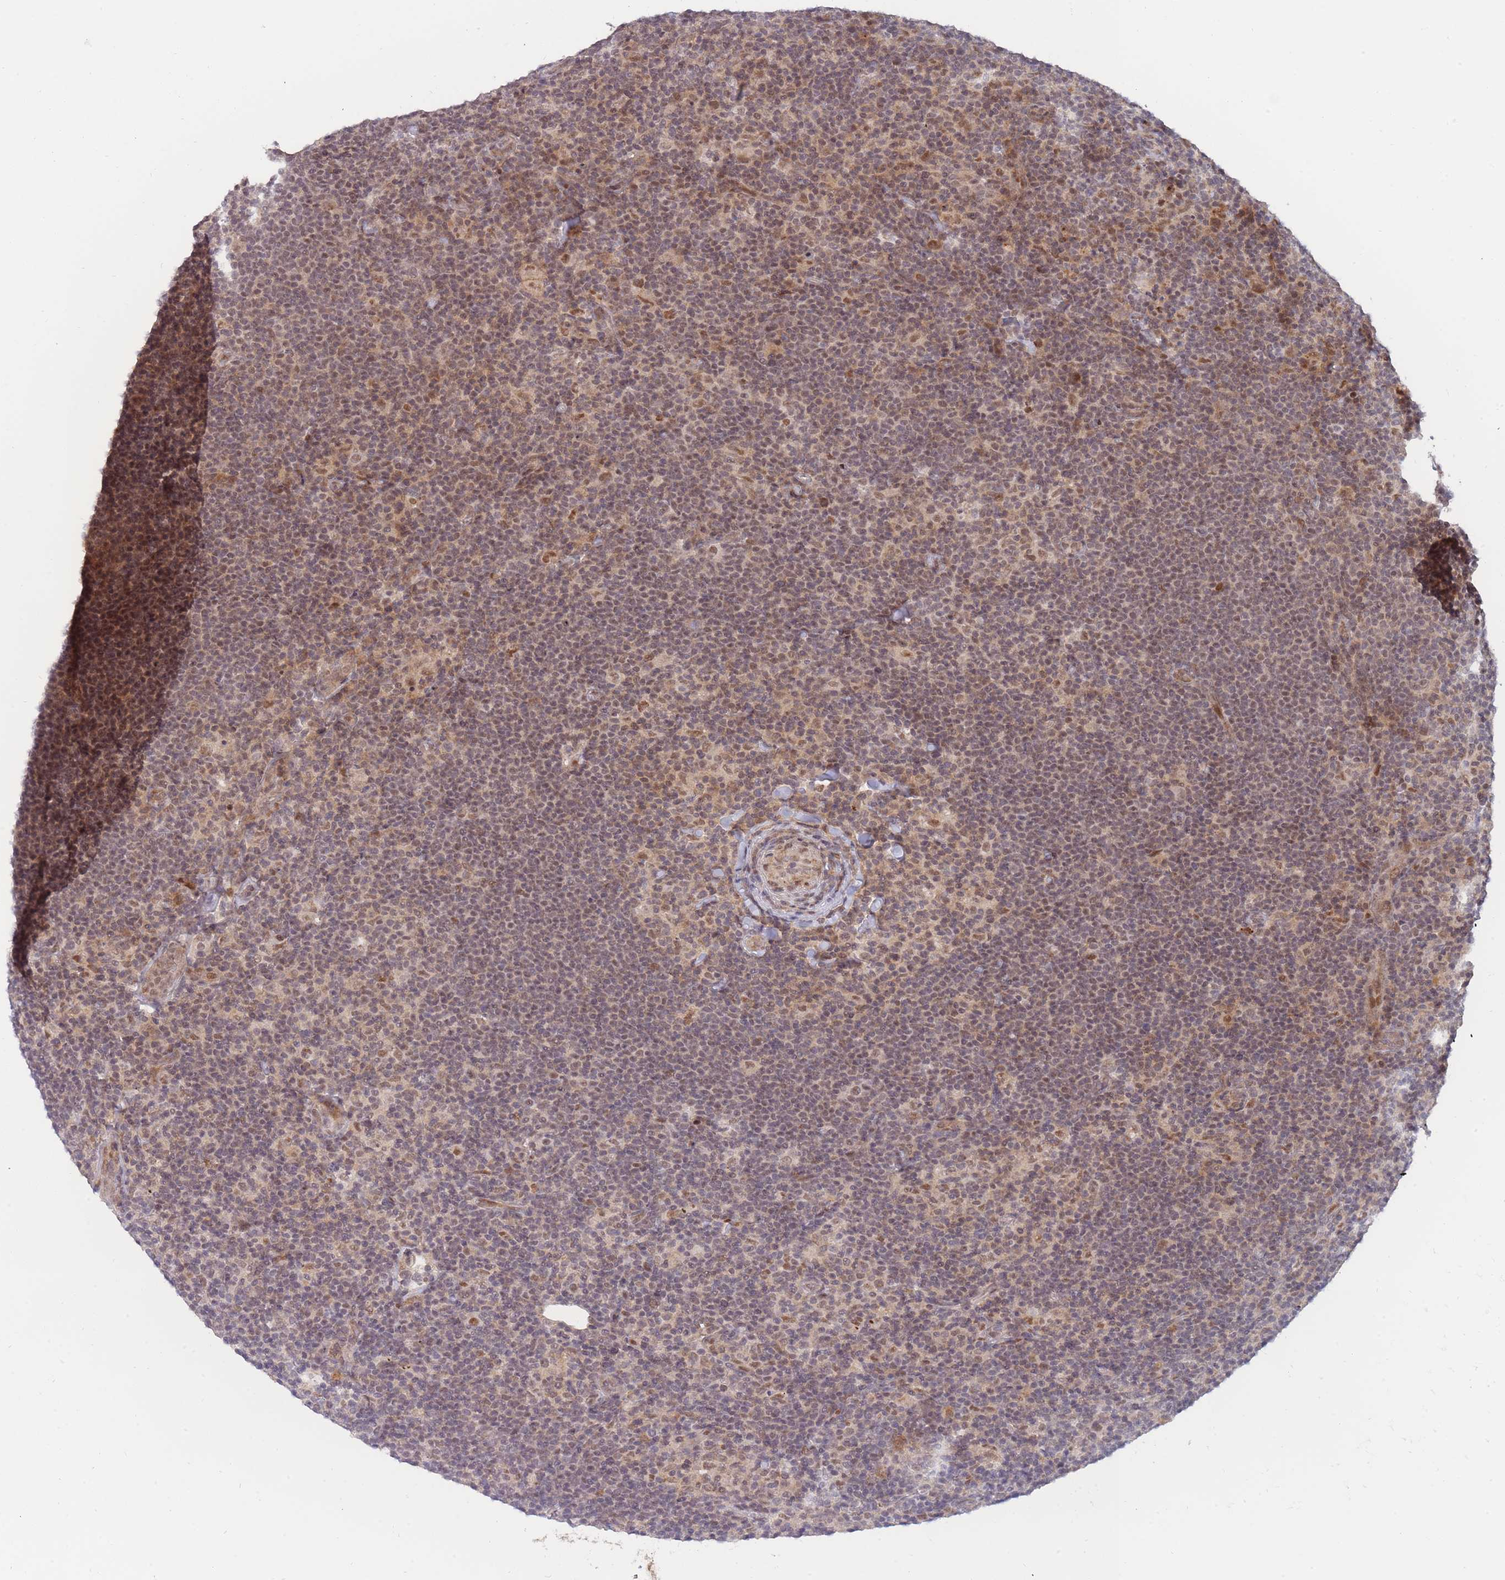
{"staining": {"intensity": "moderate", "quantity": ">75%", "location": "nuclear"}, "tissue": "lymphoma", "cell_type": "Tumor cells", "image_type": "cancer", "snomed": [{"axis": "morphology", "description": "Hodgkin's disease, NOS"}, {"axis": "topography", "description": "Lymph node"}], "caption": "Lymphoma was stained to show a protein in brown. There is medium levels of moderate nuclear staining in about >75% of tumor cells.", "gene": "BOD1L1", "patient": {"sex": "female", "age": 57}}